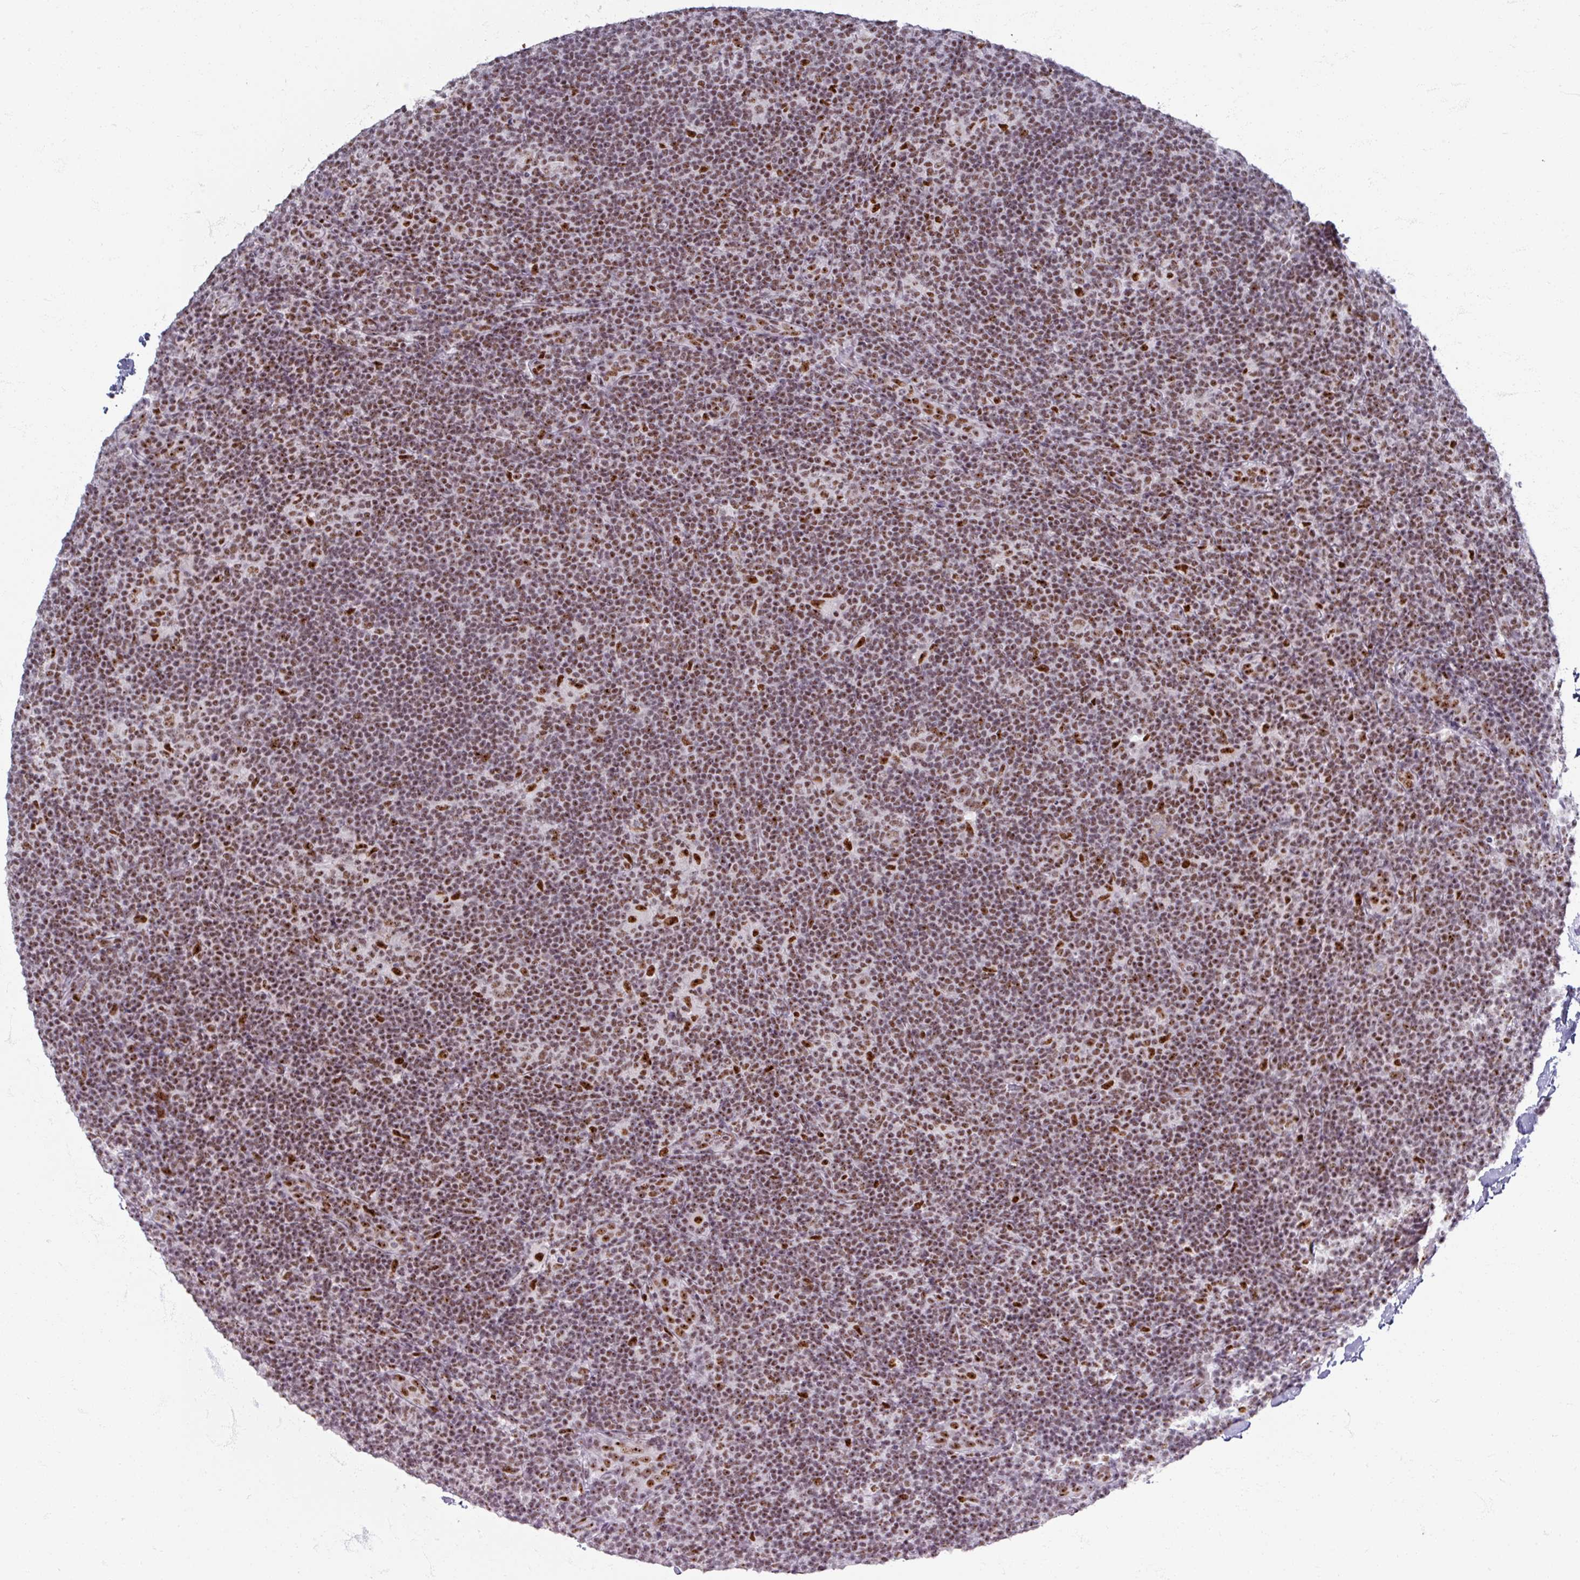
{"staining": {"intensity": "moderate", "quantity": ">75%", "location": "nuclear"}, "tissue": "lymphoma", "cell_type": "Tumor cells", "image_type": "cancer", "snomed": [{"axis": "morphology", "description": "Hodgkin's disease, NOS"}, {"axis": "topography", "description": "Lymph node"}], "caption": "The image exhibits immunohistochemical staining of lymphoma. There is moderate nuclear positivity is identified in approximately >75% of tumor cells.", "gene": "ADAR", "patient": {"sex": "female", "age": 57}}